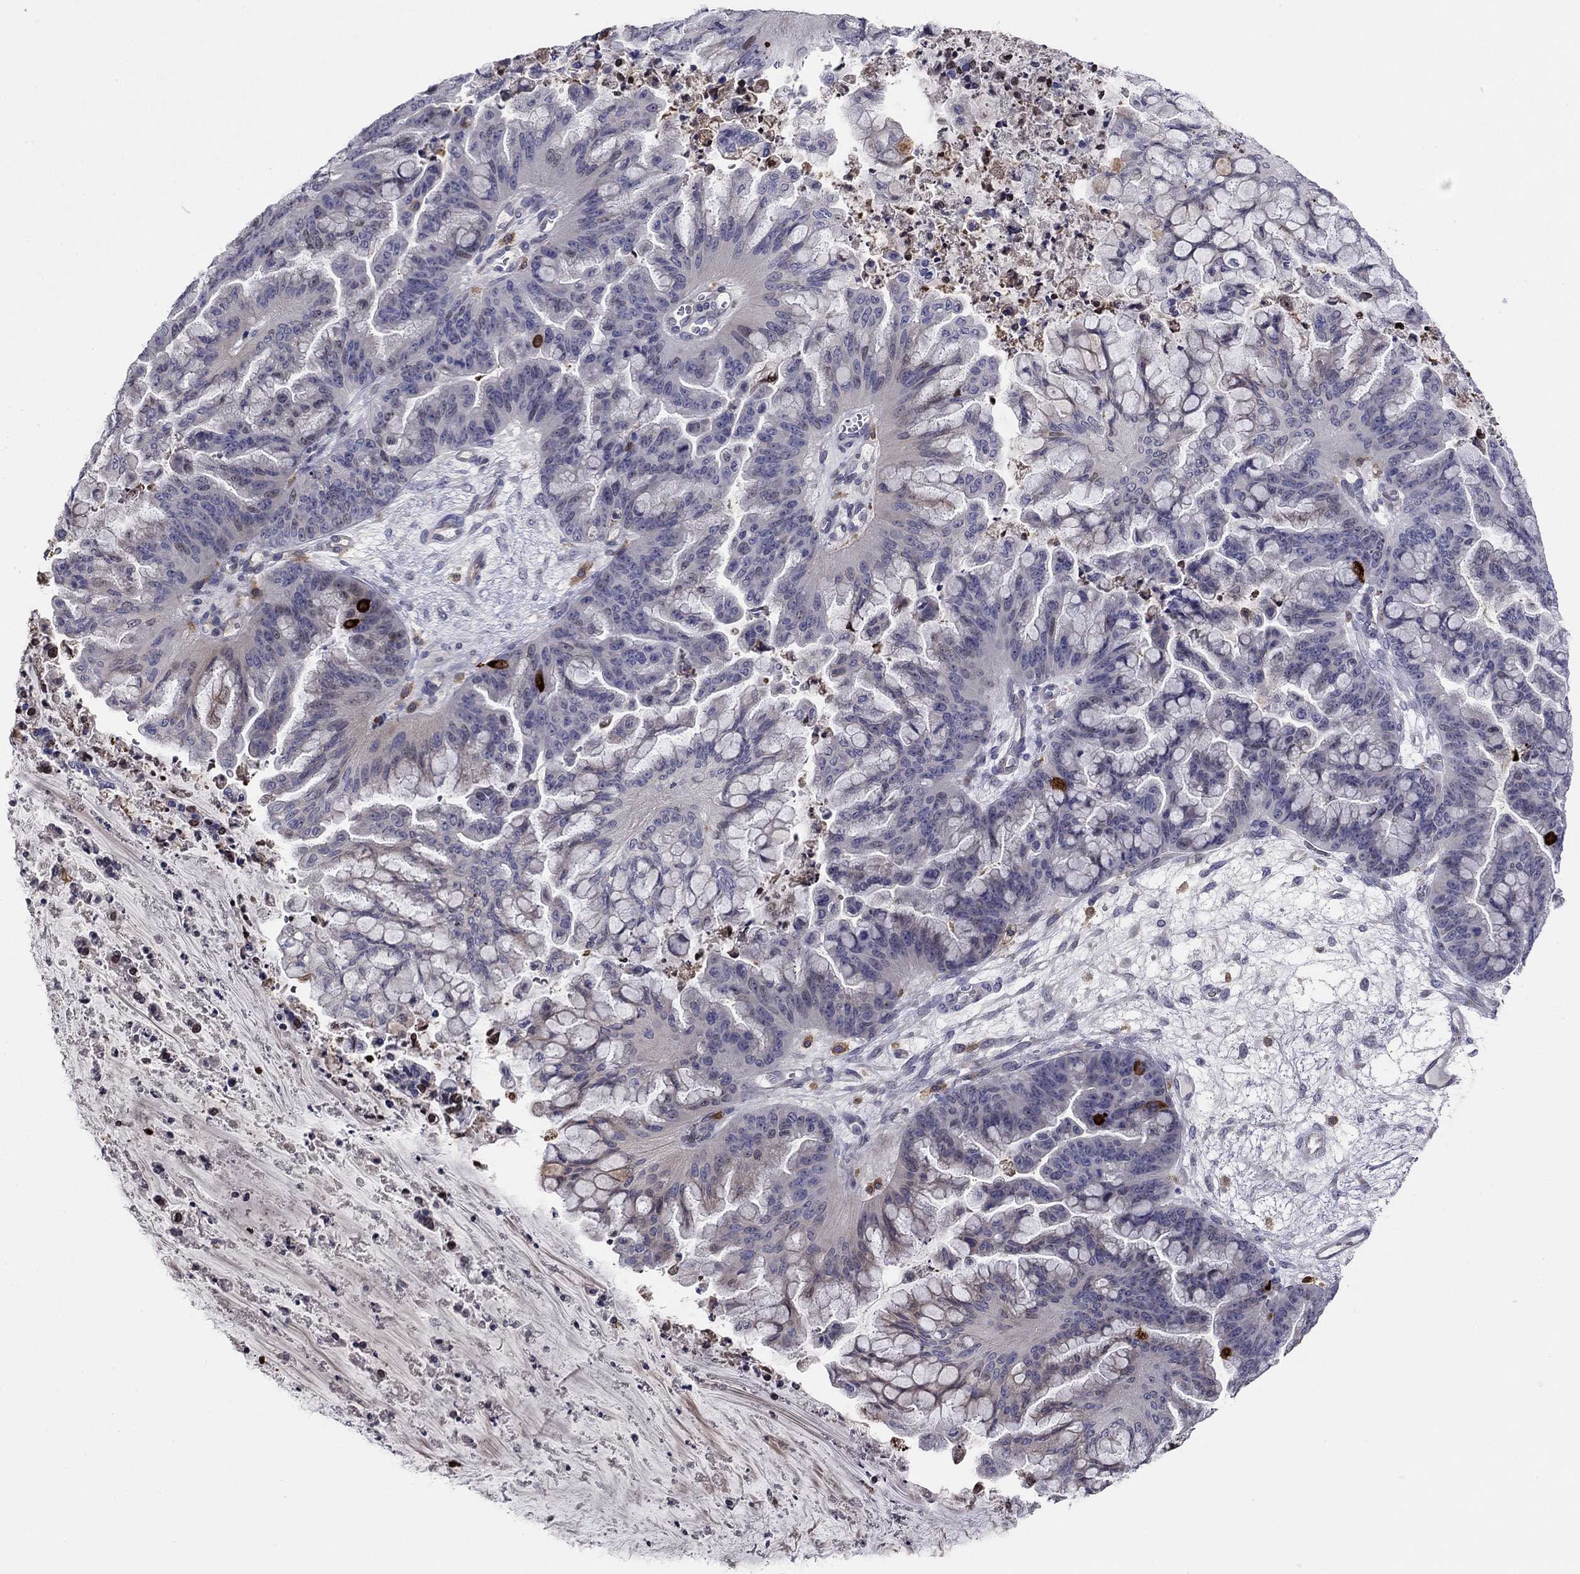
{"staining": {"intensity": "negative", "quantity": "none", "location": "none"}, "tissue": "ovarian cancer", "cell_type": "Tumor cells", "image_type": "cancer", "snomed": [{"axis": "morphology", "description": "Cystadenocarcinoma, mucinous, NOS"}, {"axis": "topography", "description": "Ovary"}], "caption": "An image of ovarian cancer (mucinous cystadenocarcinoma) stained for a protein displays no brown staining in tumor cells.", "gene": "PLCB2", "patient": {"sex": "female", "age": 67}}